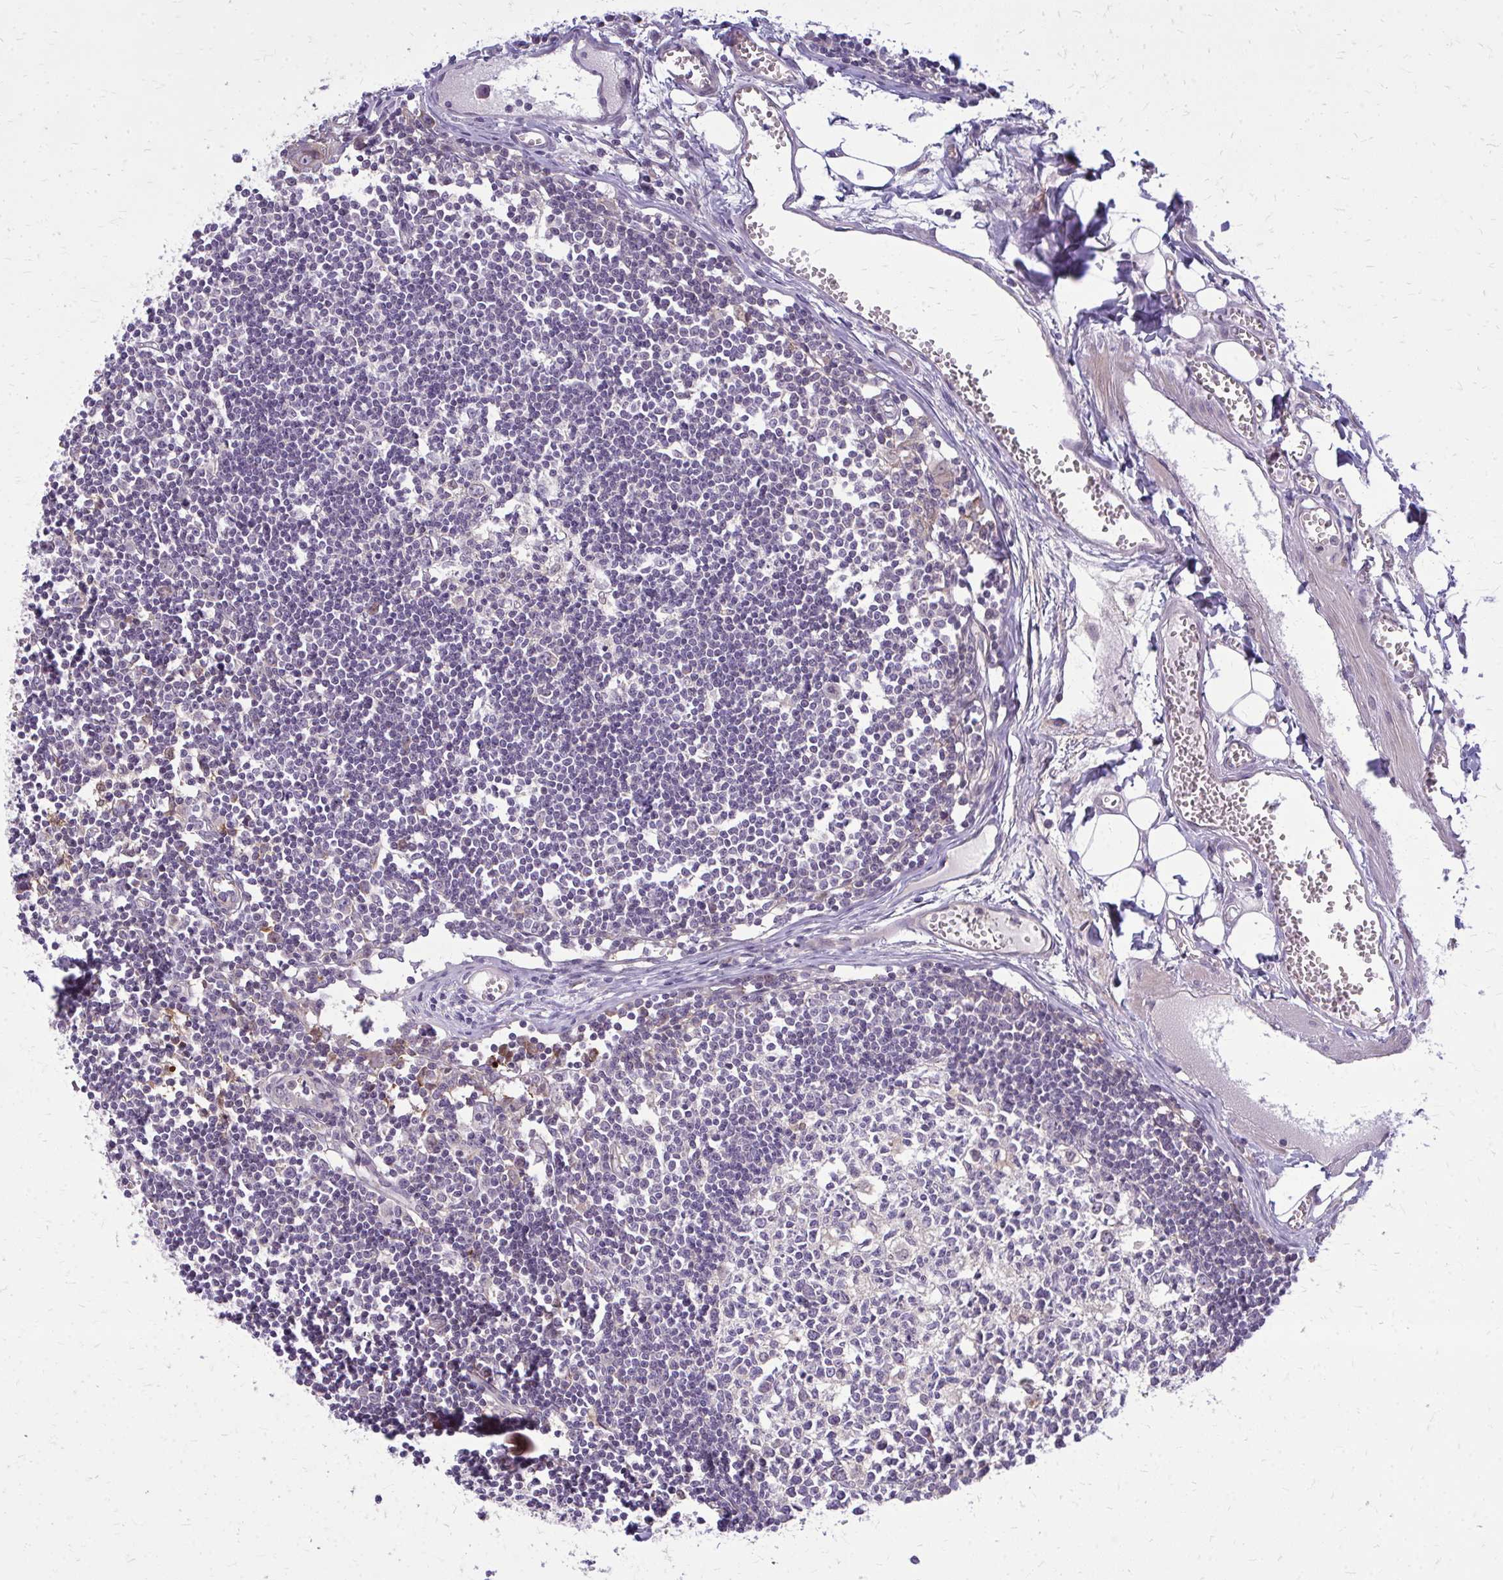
{"staining": {"intensity": "moderate", "quantity": "<25%", "location": "cytoplasmic/membranous"}, "tissue": "lymph node", "cell_type": "Germinal center cells", "image_type": "normal", "snomed": [{"axis": "morphology", "description": "Normal tissue, NOS"}, {"axis": "topography", "description": "Lymph node"}], "caption": "Immunohistochemical staining of benign human lymph node shows low levels of moderate cytoplasmic/membranous expression in approximately <25% of germinal center cells. Nuclei are stained in blue.", "gene": "OXNAD1", "patient": {"sex": "female", "age": 11}}